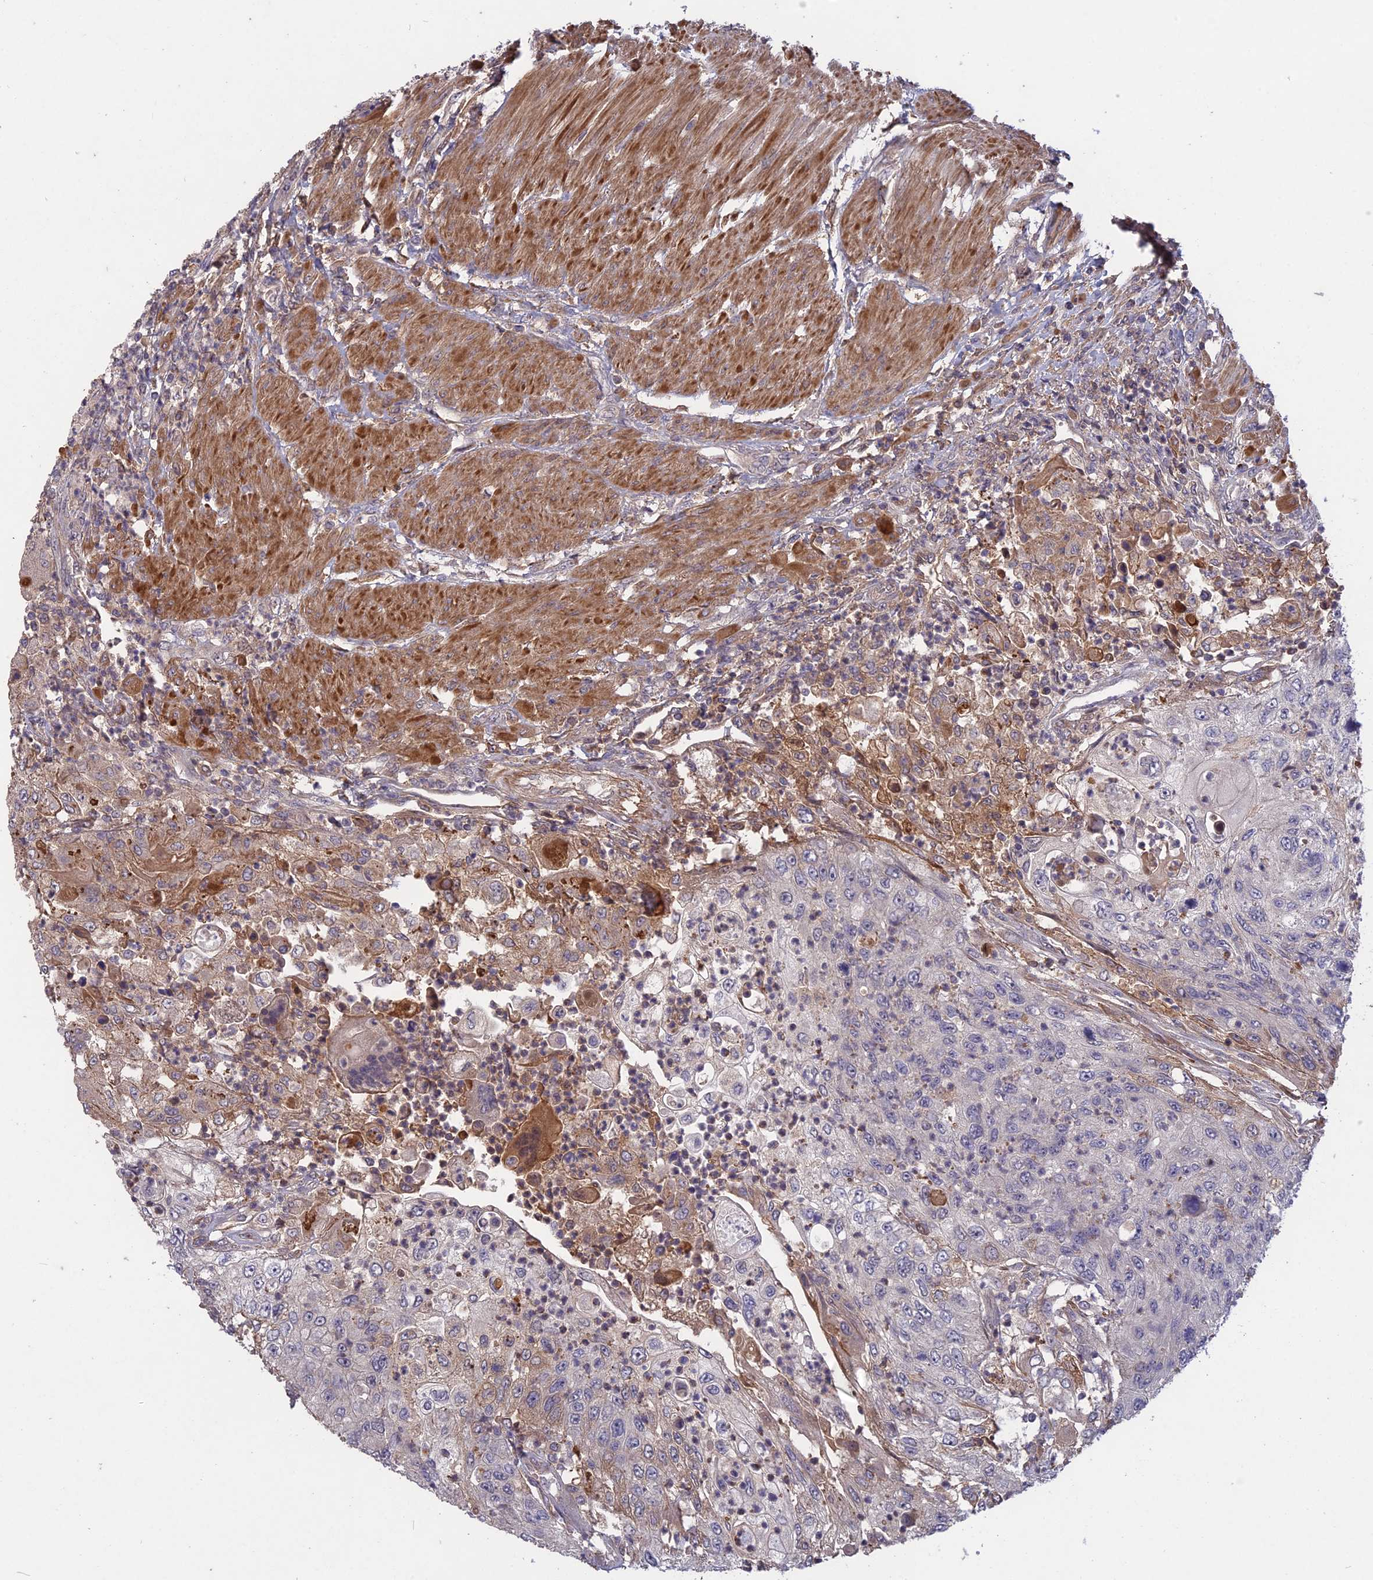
{"staining": {"intensity": "negative", "quantity": "none", "location": "none"}, "tissue": "urothelial cancer", "cell_type": "Tumor cells", "image_type": "cancer", "snomed": [{"axis": "morphology", "description": "Urothelial carcinoma, High grade"}, {"axis": "topography", "description": "Urinary bladder"}], "caption": "DAB immunohistochemical staining of human urothelial cancer exhibits no significant positivity in tumor cells. The staining is performed using DAB brown chromogen with nuclei counter-stained in using hematoxylin.", "gene": "ADO", "patient": {"sex": "female", "age": 60}}